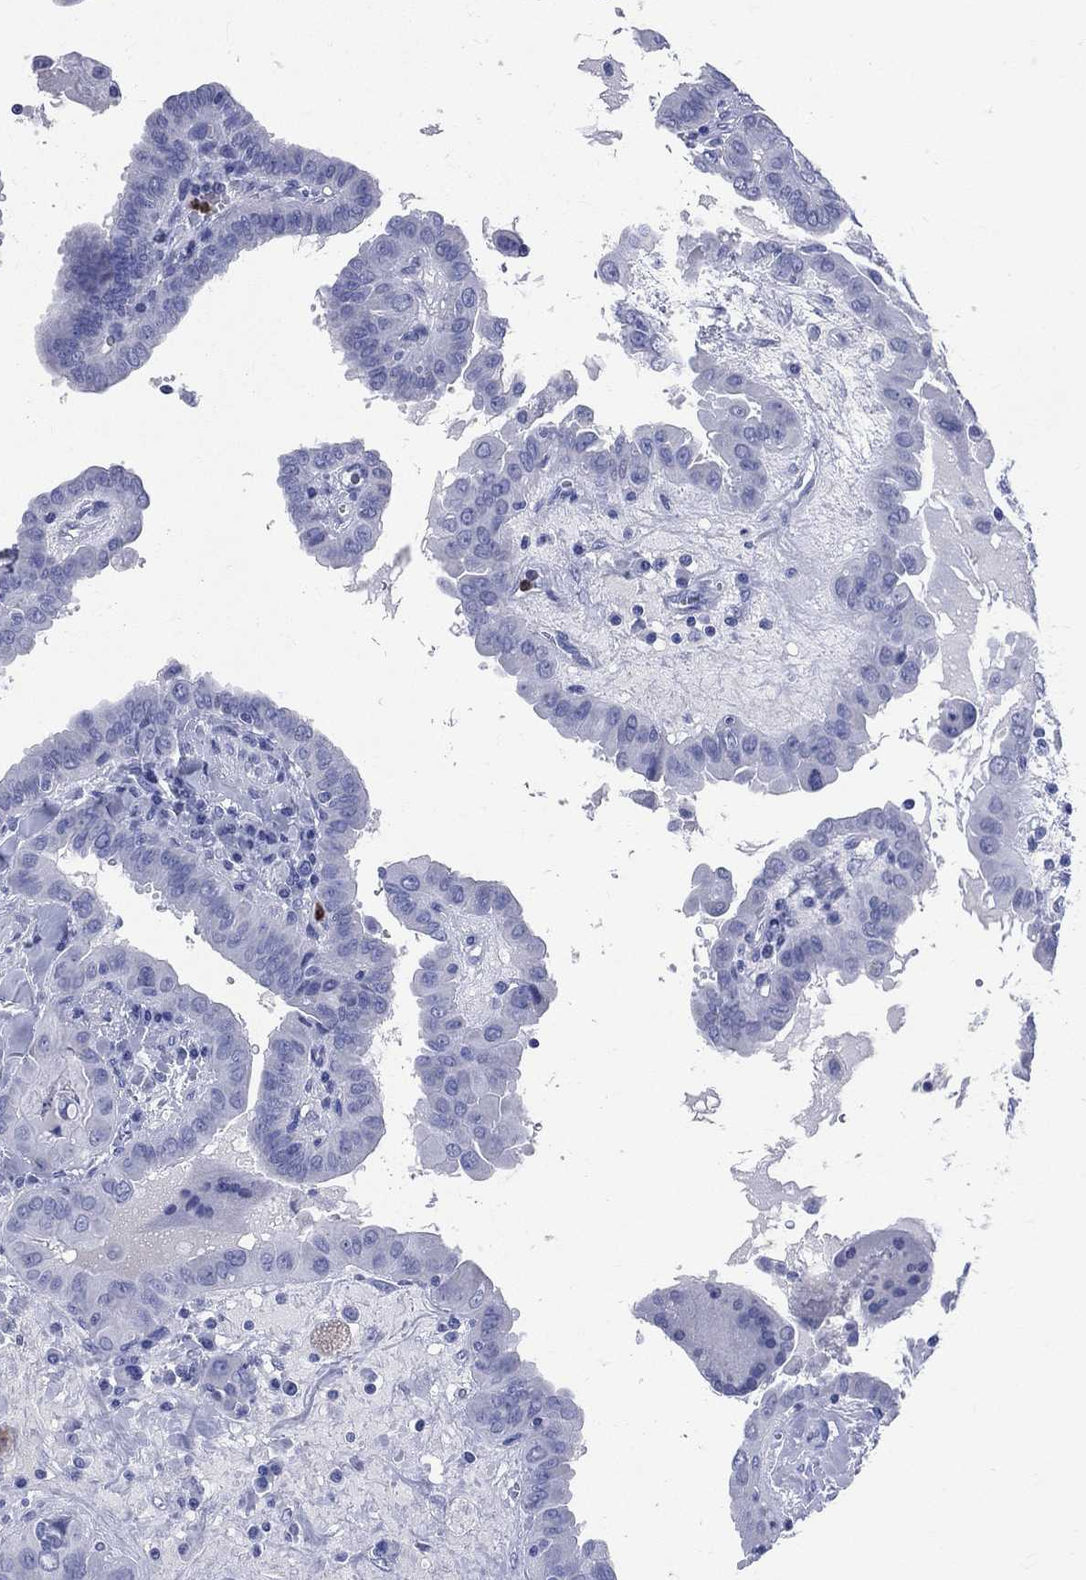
{"staining": {"intensity": "negative", "quantity": "none", "location": "none"}, "tissue": "thyroid cancer", "cell_type": "Tumor cells", "image_type": "cancer", "snomed": [{"axis": "morphology", "description": "Papillary adenocarcinoma, NOS"}, {"axis": "topography", "description": "Thyroid gland"}], "caption": "A high-resolution image shows immunohistochemistry staining of thyroid cancer, which demonstrates no significant positivity in tumor cells. (Stains: DAB immunohistochemistry (IHC) with hematoxylin counter stain, Microscopy: brightfield microscopy at high magnification).", "gene": "PGLYRP1", "patient": {"sex": "female", "age": 37}}